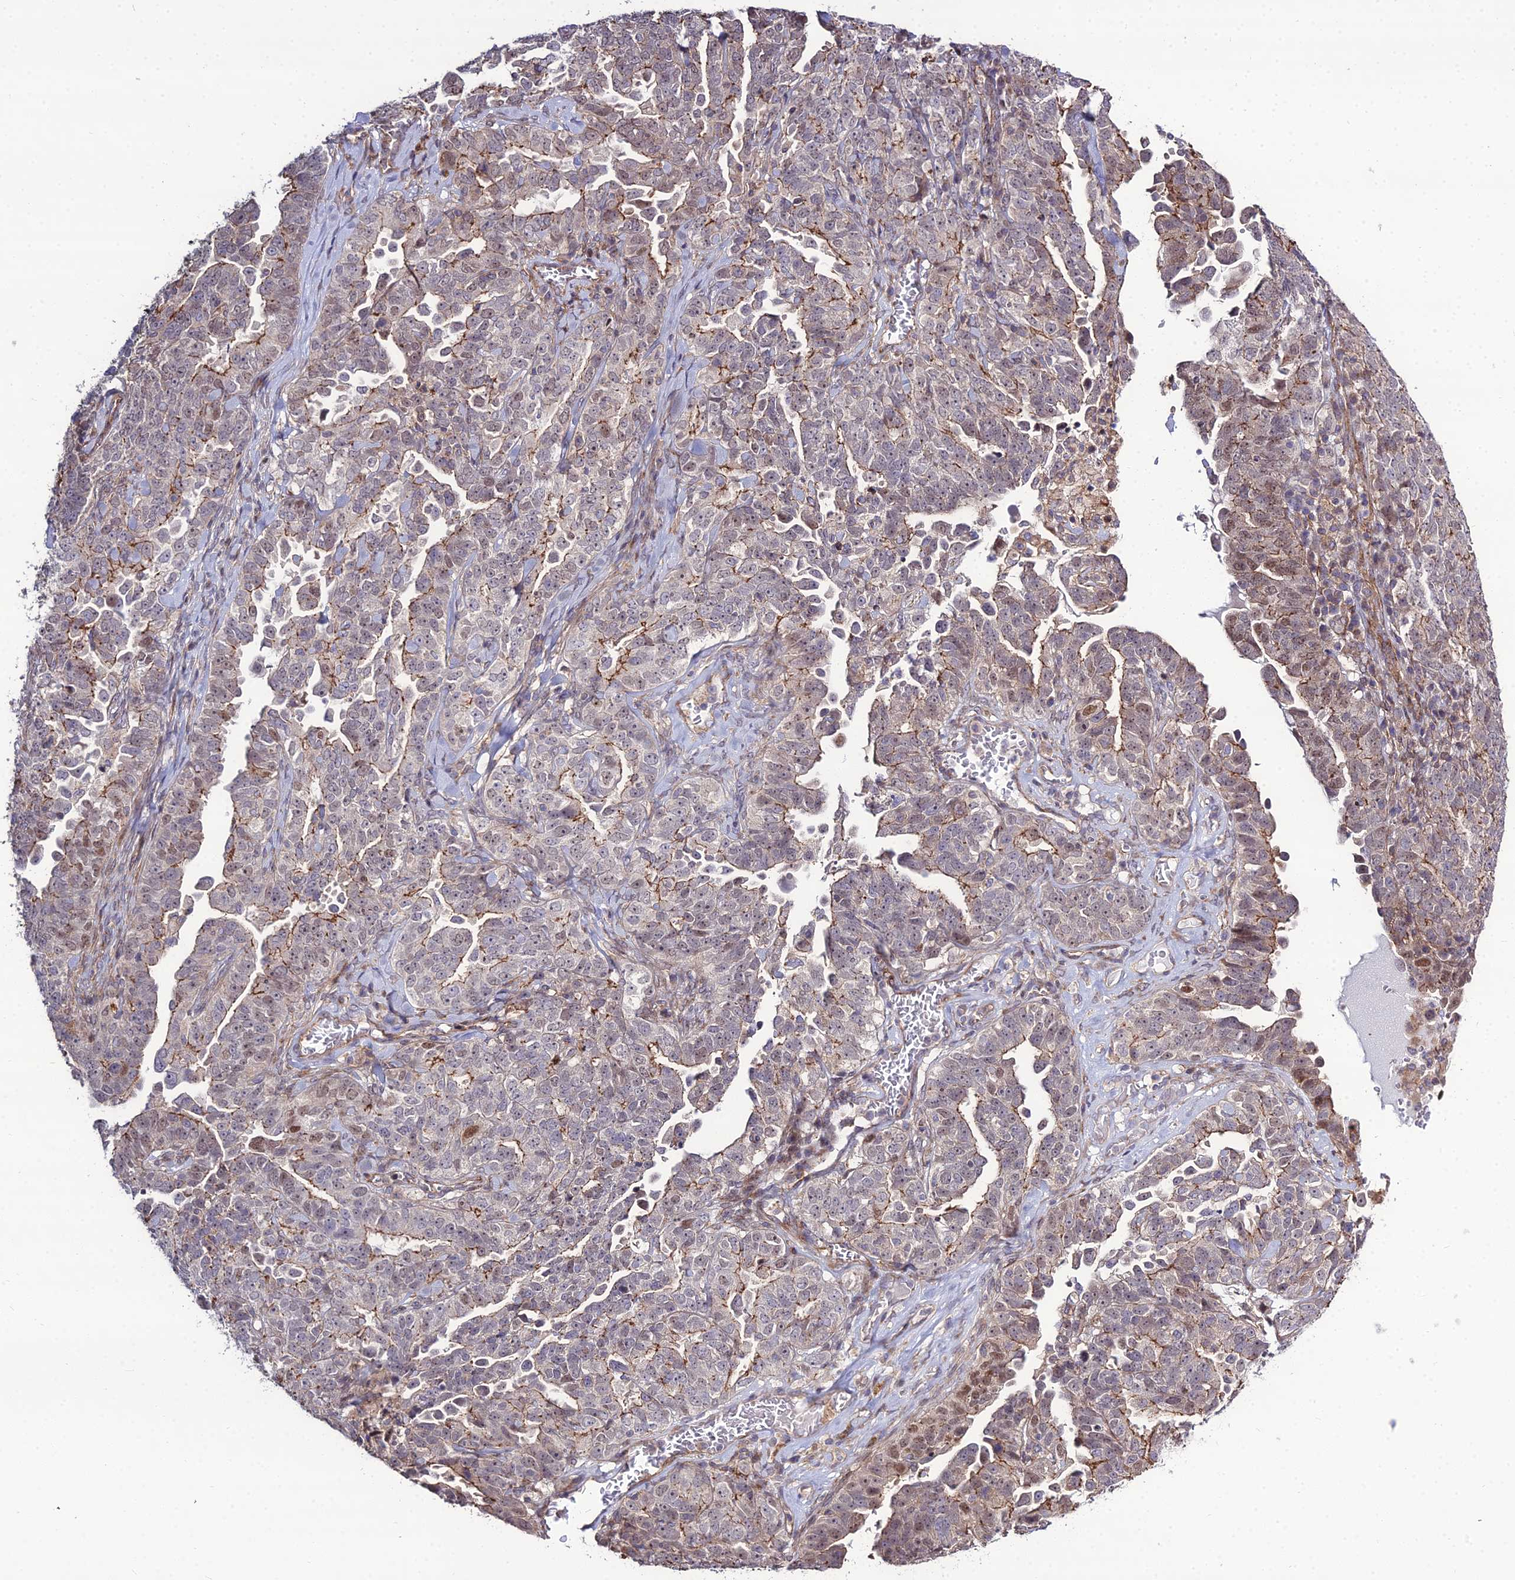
{"staining": {"intensity": "weak", "quantity": "25%-75%", "location": "cytoplasmic/membranous,nuclear"}, "tissue": "ovarian cancer", "cell_type": "Tumor cells", "image_type": "cancer", "snomed": [{"axis": "morphology", "description": "Carcinoma, endometroid"}, {"axis": "topography", "description": "Ovary"}], "caption": "Immunohistochemistry (IHC) of endometroid carcinoma (ovarian) shows low levels of weak cytoplasmic/membranous and nuclear positivity in approximately 25%-75% of tumor cells. (DAB (3,3'-diaminobenzidine) IHC with brightfield microscopy, high magnification).", "gene": "TSPYL2", "patient": {"sex": "female", "age": 62}}